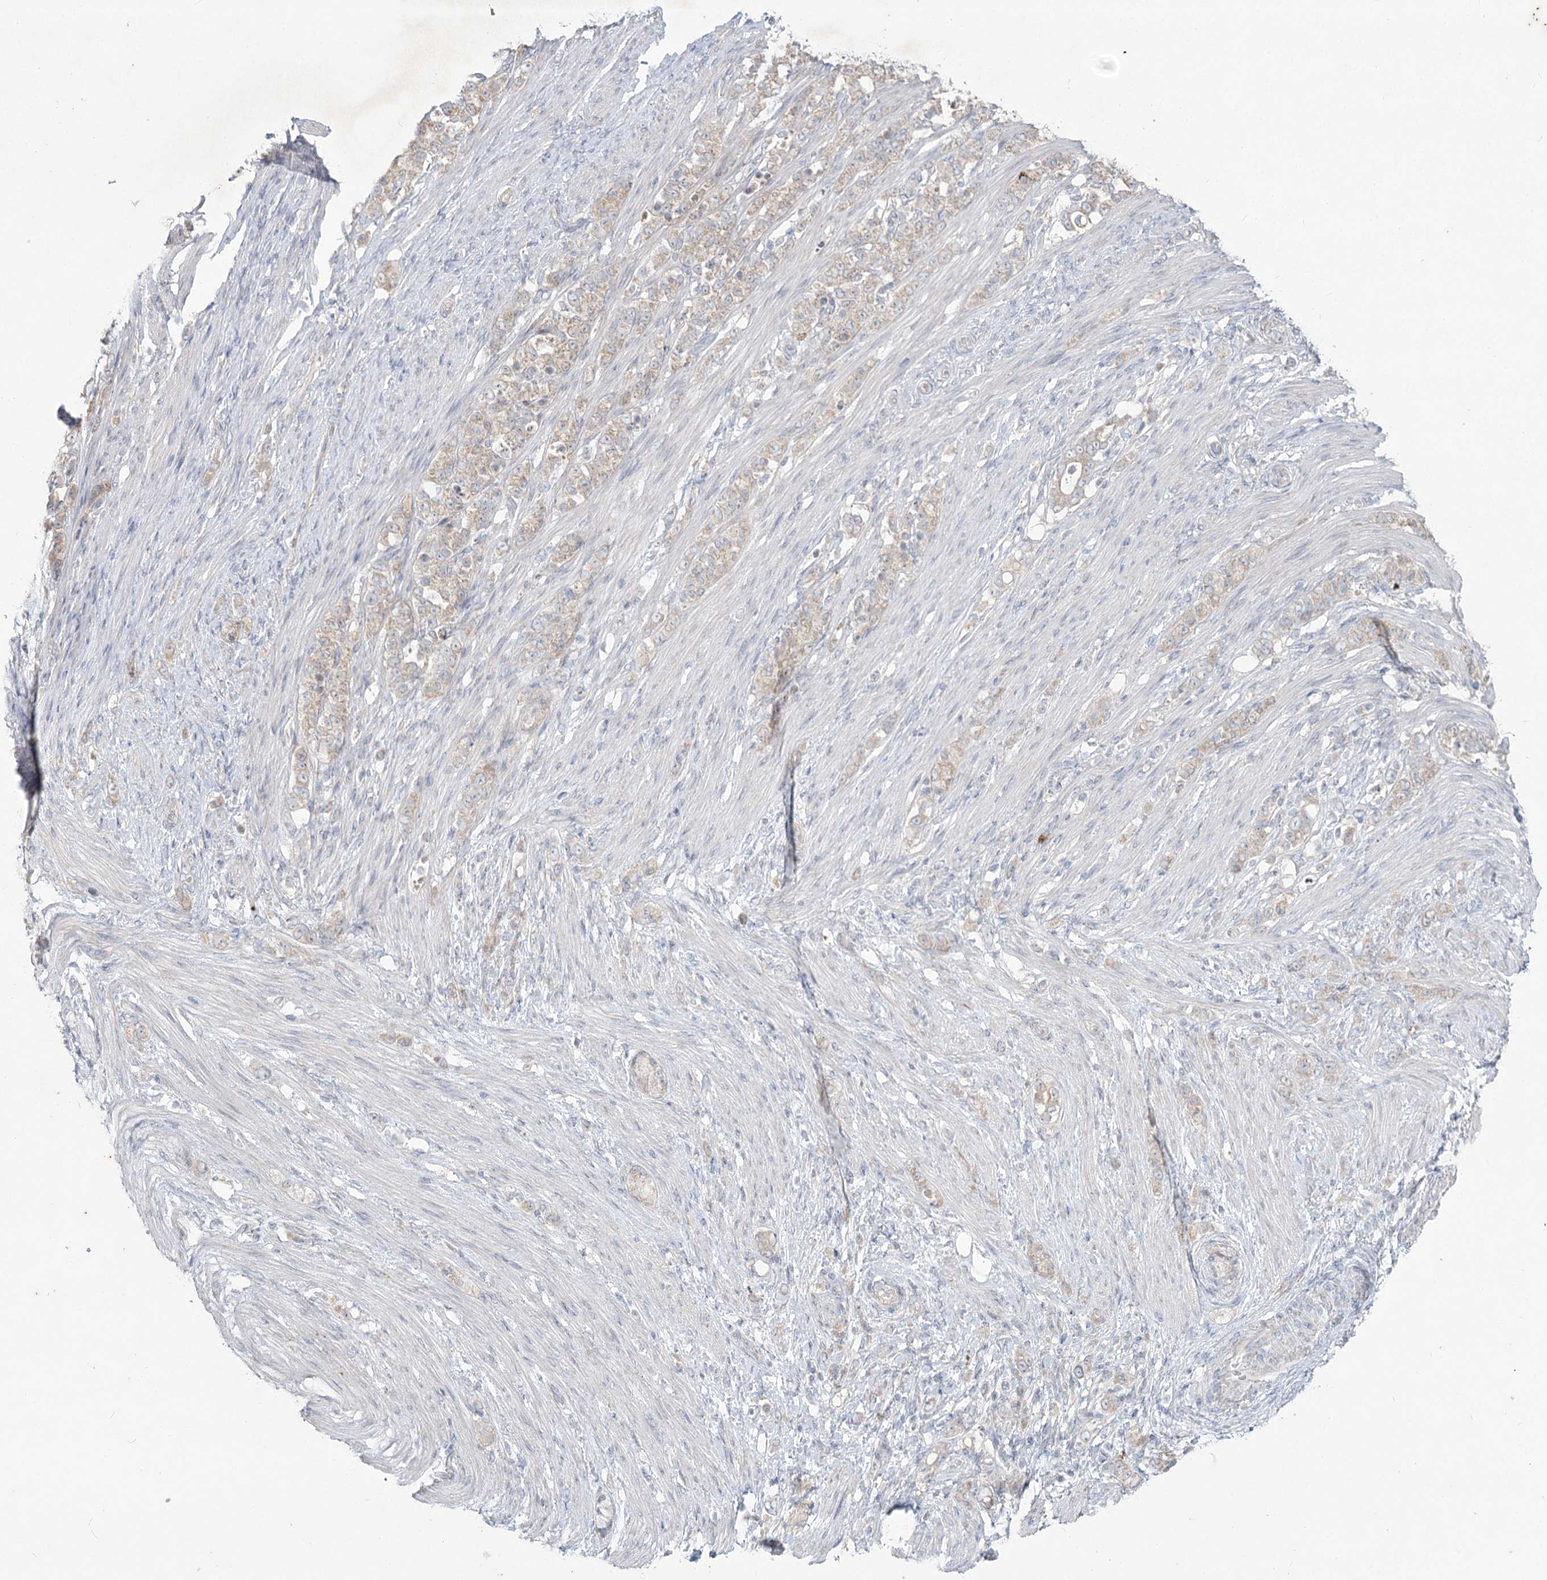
{"staining": {"intensity": "weak", "quantity": "25%-75%", "location": "cytoplasmic/membranous"}, "tissue": "stomach cancer", "cell_type": "Tumor cells", "image_type": "cancer", "snomed": [{"axis": "morphology", "description": "Adenocarcinoma, NOS"}, {"axis": "topography", "description": "Stomach"}], "caption": "The image exhibits staining of stomach adenocarcinoma, revealing weak cytoplasmic/membranous protein positivity (brown color) within tumor cells. (DAB IHC with brightfield microscopy, high magnification).", "gene": "PLA2G12A", "patient": {"sex": "female", "age": 79}}